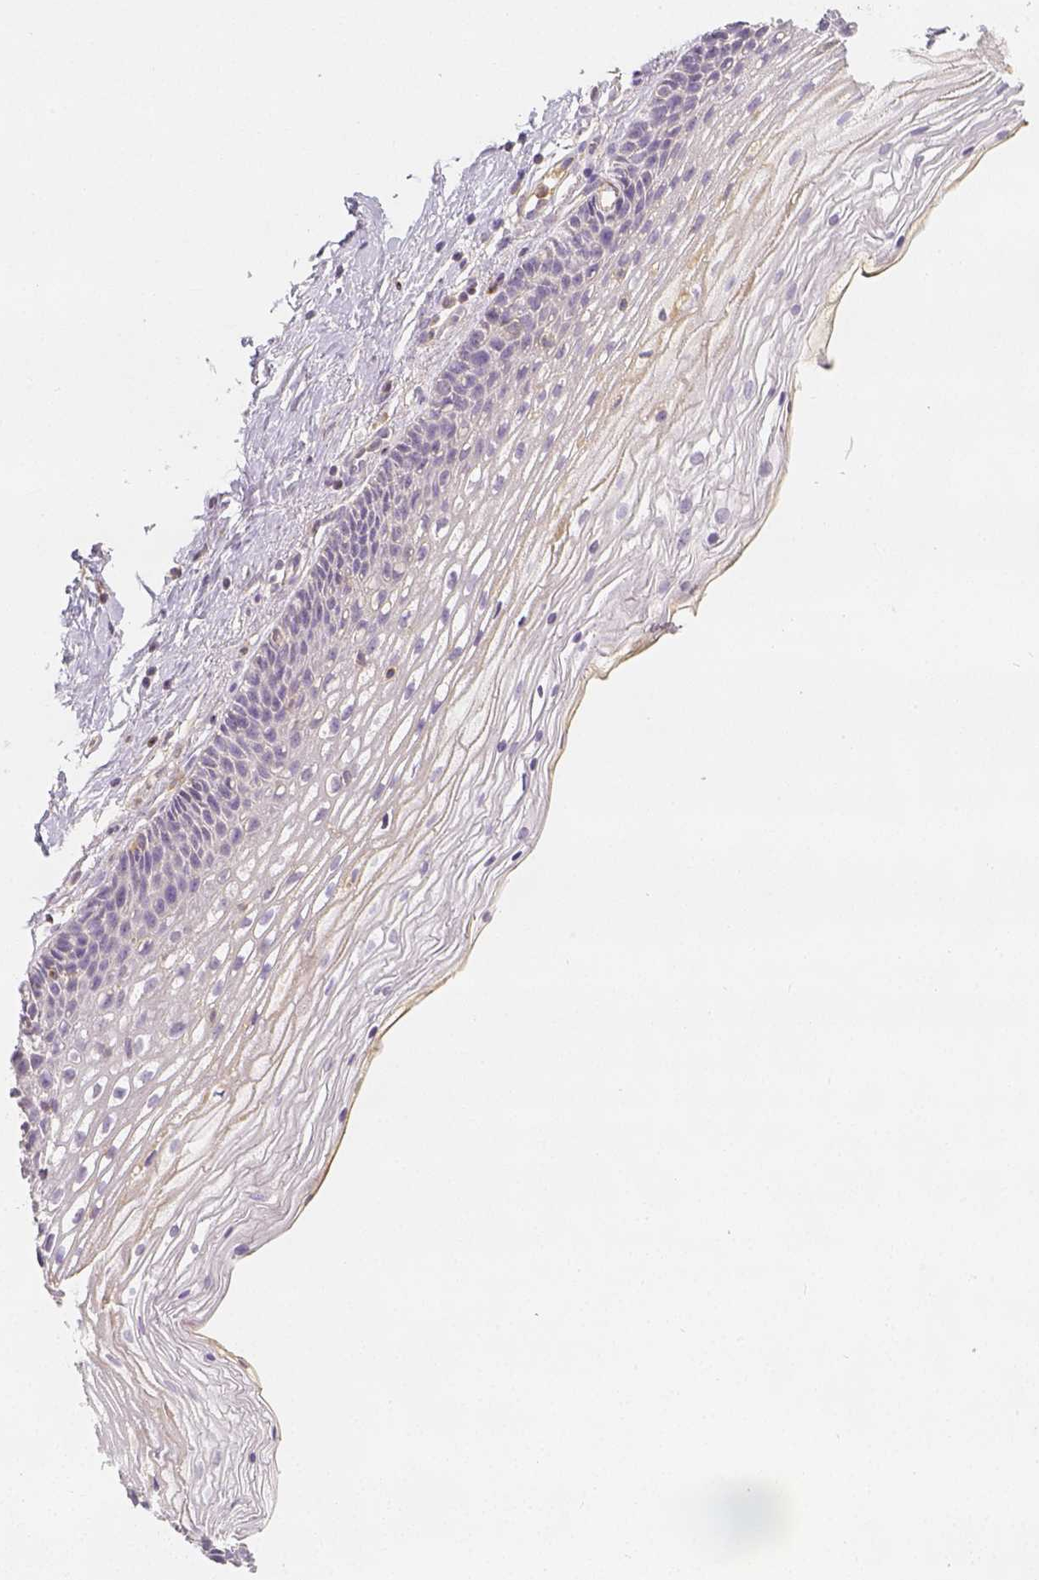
{"staining": {"intensity": "weak", "quantity": ">75%", "location": "cytoplasmic/membranous"}, "tissue": "cervix", "cell_type": "Glandular cells", "image_type": "normal", "snomed": [{"axis": "morphology", "description": "Normal tissue, NOS"}, {"axis": "topography", "description": "Cervix"}], "caption": "Protein staining of unremarkable cervix exhibits weak cytoplasmic/membranous expression in about >75% of glandular cells.", "gene": "PTPRJ", "patient": {"sex": "female", "age": 34}}